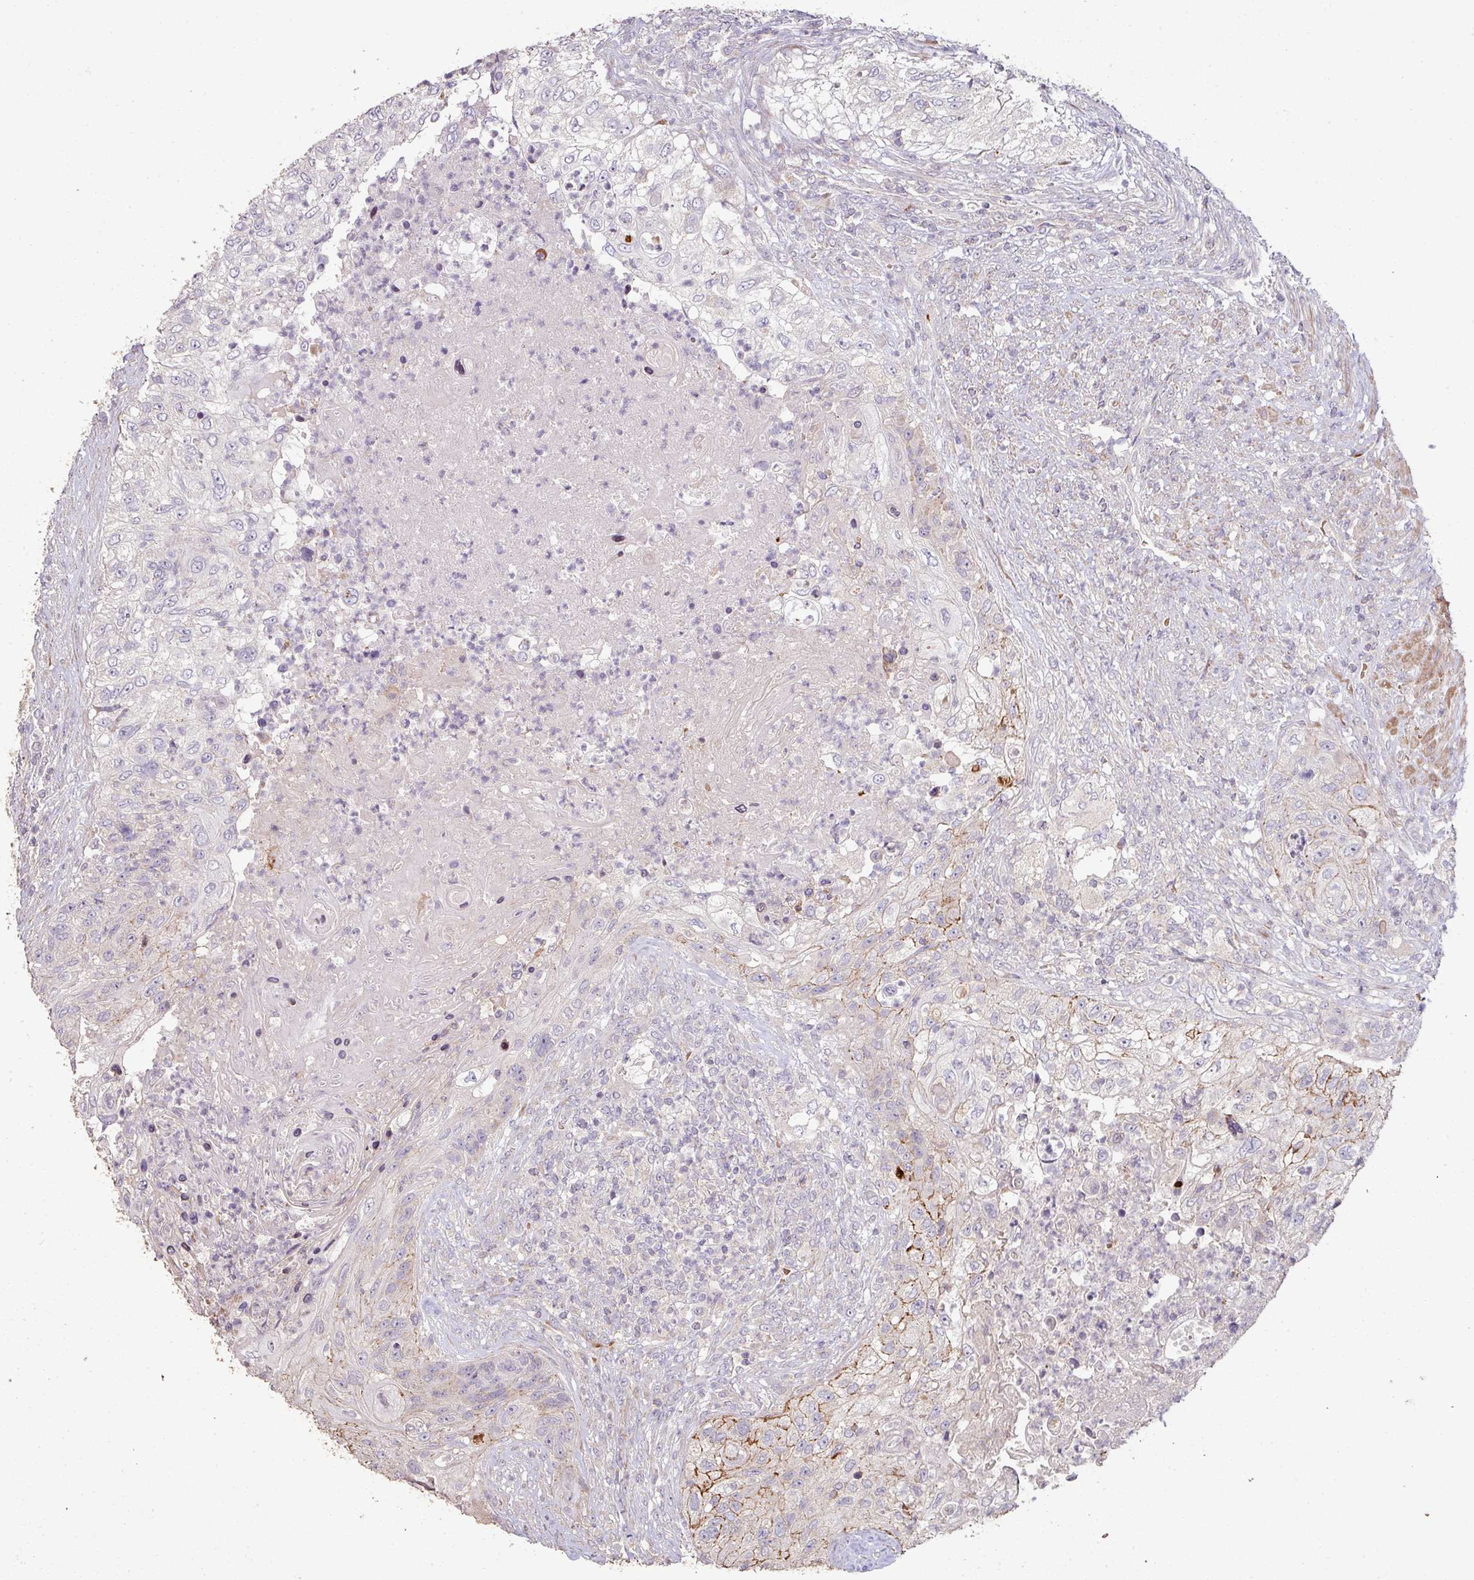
{"staining": {"intensity": "negative", "quantity": "none", "location": "none"}, "tissue": "urothelial cancer", "cell_type": "Tumor cells", "image_type": "cancer", "snomed": [{"axis": "morphology", "description": "Urothelial carcinoma, High grade"}, {"axis": "topography", "description": "Urinary bladder"}], "caption": "This micrograph is of urothelial carcinoma (high-grade) stained with IHC to label a protein in brown with the nuclei are counter-stained blue. There is no expression in tumor cells.", "gene": "RPL23A", "patient": {"sex": "female", "age": 60}}